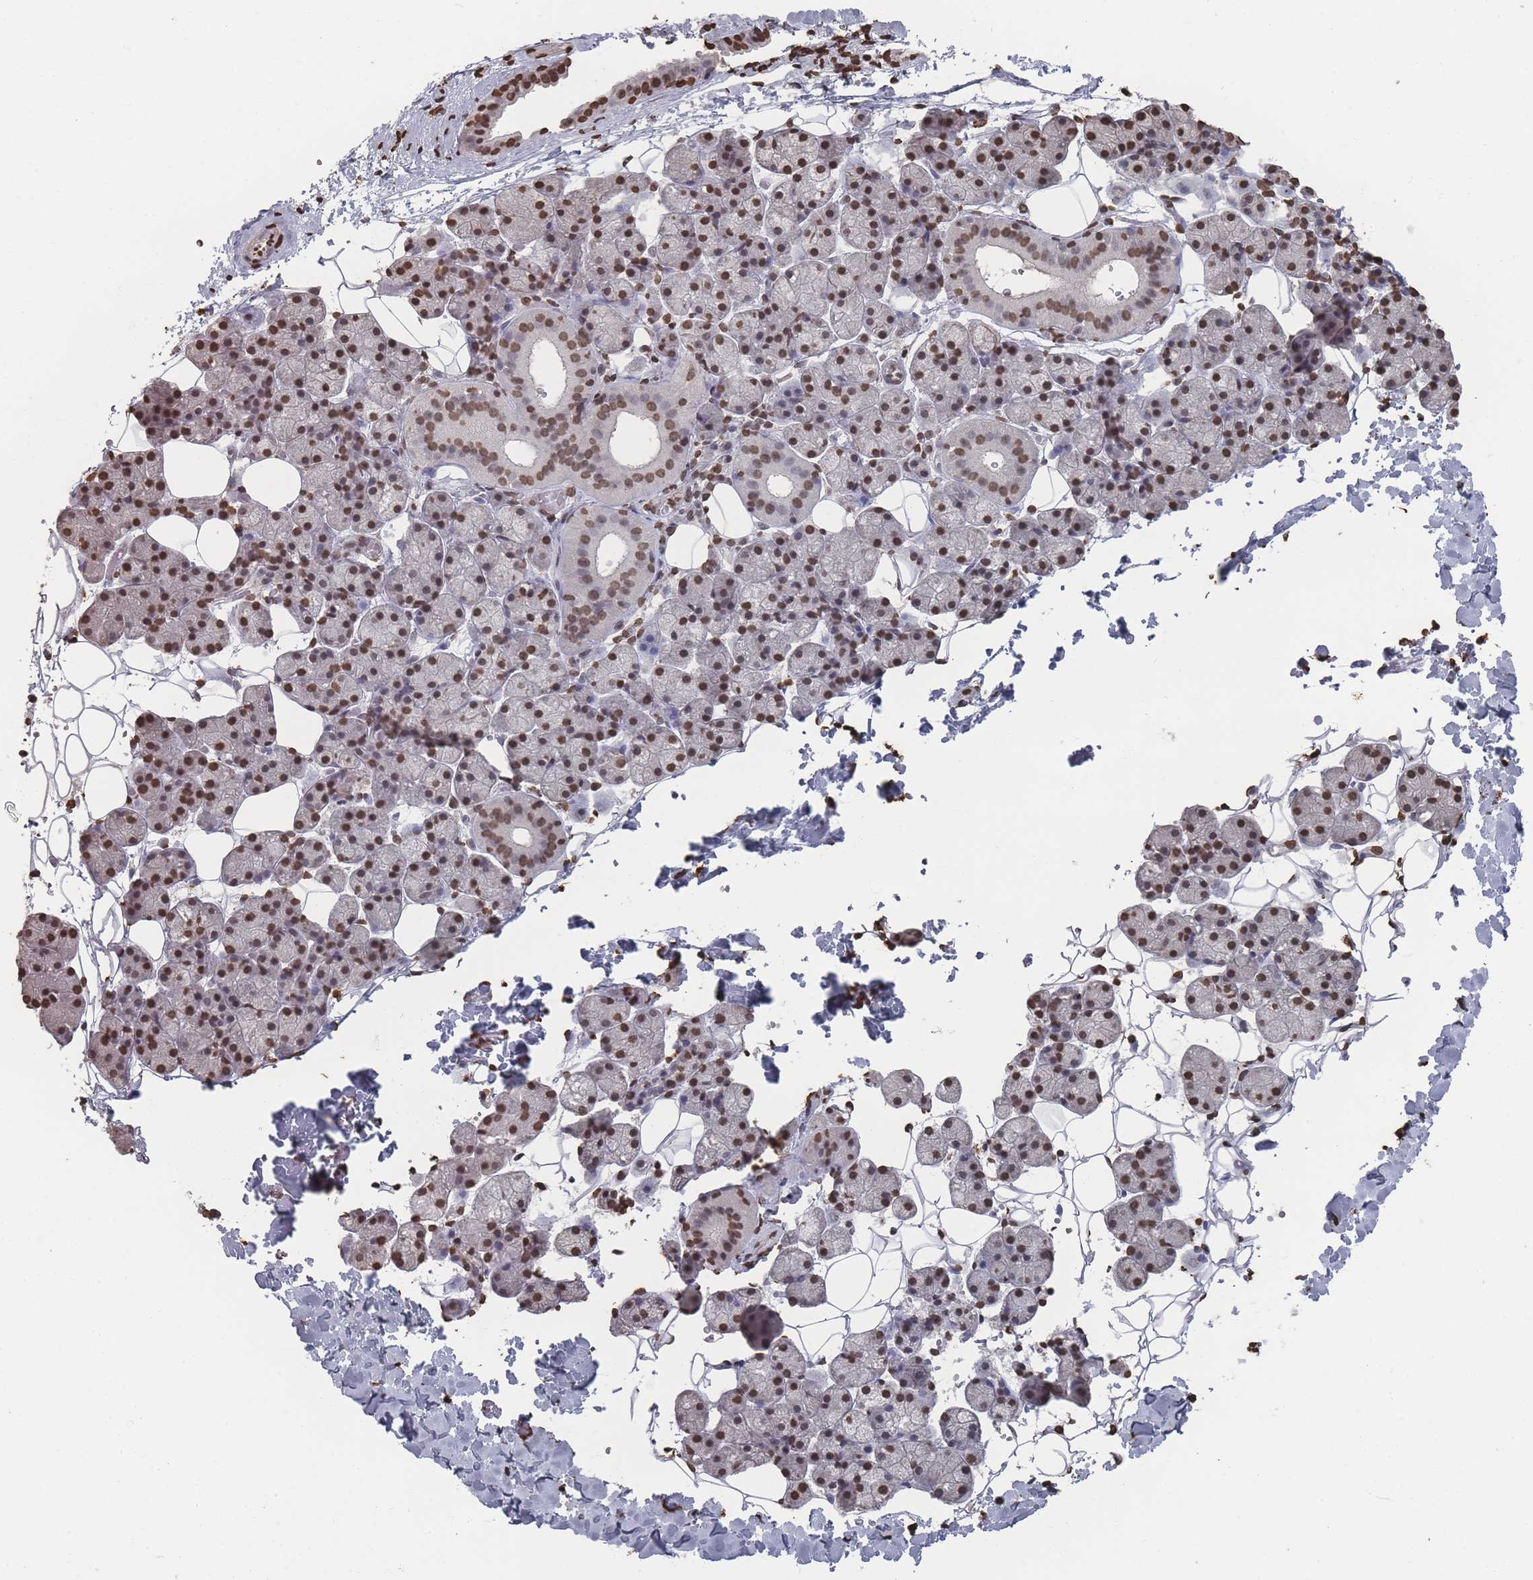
{"staining": {"intensity": "moderate", "quantity": ">75%", "location": "nuclear"}, "tissue": "salivary gland", "cell_type": "Glandular cells", "image_type": "normal", "snomed": [{"axis": "morphology", "description": "Normal tissue, NOS"}, {"axis": "topography", "description": "Salivary gland"}], "caption": "Approximately >75% of glandular cells in benign human salivary gland exhibit moderate nuclear protein positivity as visualized by brown immunohistochemical staining.", "gene": "PLEKHG5", "patient": {"sex": "female", "age": 33}}